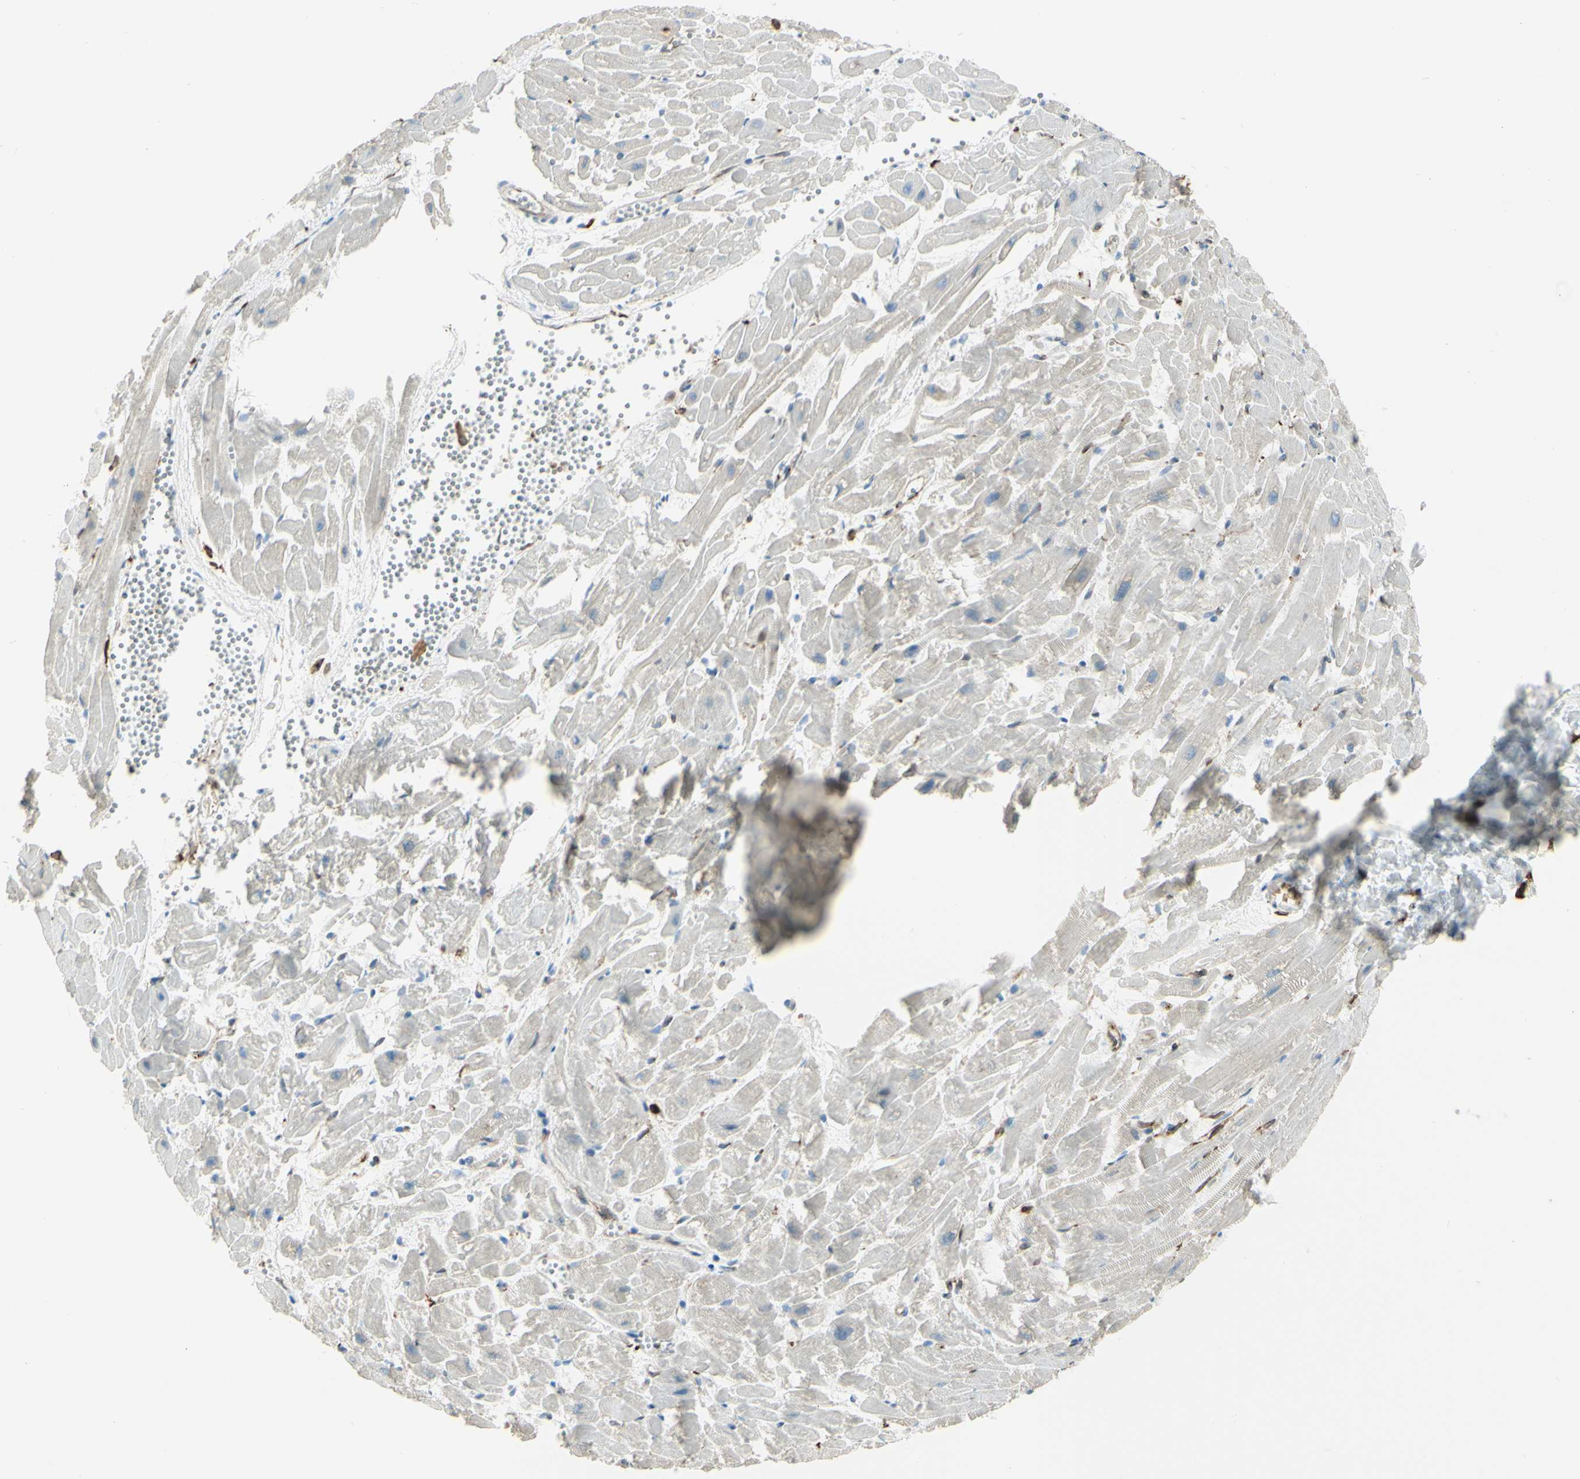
{"staining": {"intensity": "negative", "quantity": "none", "location": "none"}, "tissue": "heart muscle", "cell_type": "Cardiomyocytes", "image_type": "normal", "snomed": [{"axis": "morphology", "description": "Normal tissue, NOS"}, {"axis": "topography", "description": "Heart"}], "caption": "Immunohistochemical staining of unremarkable human heart muscle reveals no significant staining in cardiomyocytes. (DAB (3,3'-diaminobenzidine) immunohistochemistry (IHC), high magnification).", "gene": "CD74", "patient": {"sex": "female", "age": 19}}